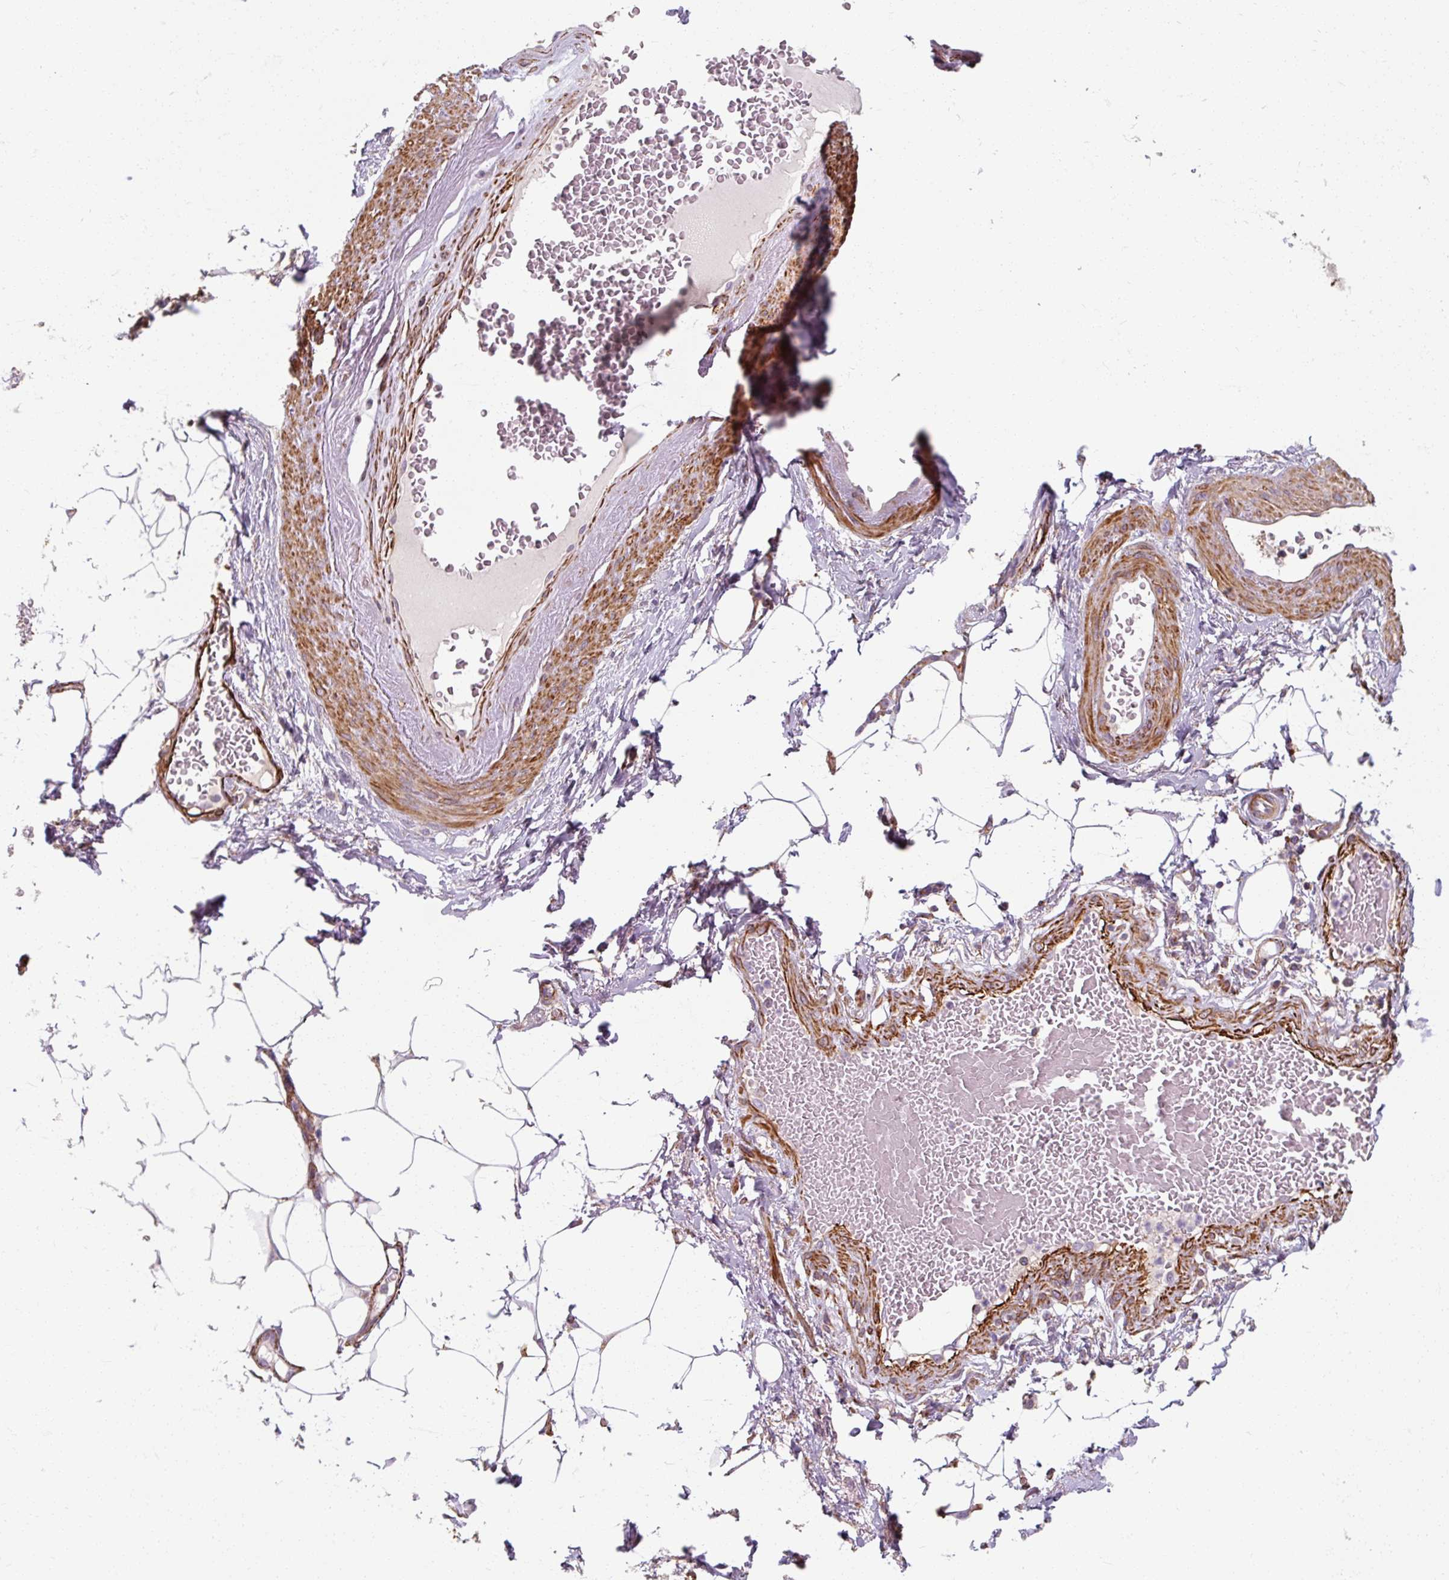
{"staining": {"intensity": "negative", "quantity": "none", "location": "none"}, "tissue": "adipose tissue", "cell_type": "Adipocytes", "image_type": "normal", "snomed": [{"axis": "morphology", "description": "Normal tissue, NOS"}, {"axis": "topography", "description": "Vagina"}, {"axis": "topography", "description": "Peripheral nerve tissue"}], "caption": "IHC micrograph of unremarkable adipose tissue: human adipose tissue stained with DAB displays no significant protein positivity in adipocytes.", "gene": "MRPS5", "patient": {"sex": "female", "age": 71}}